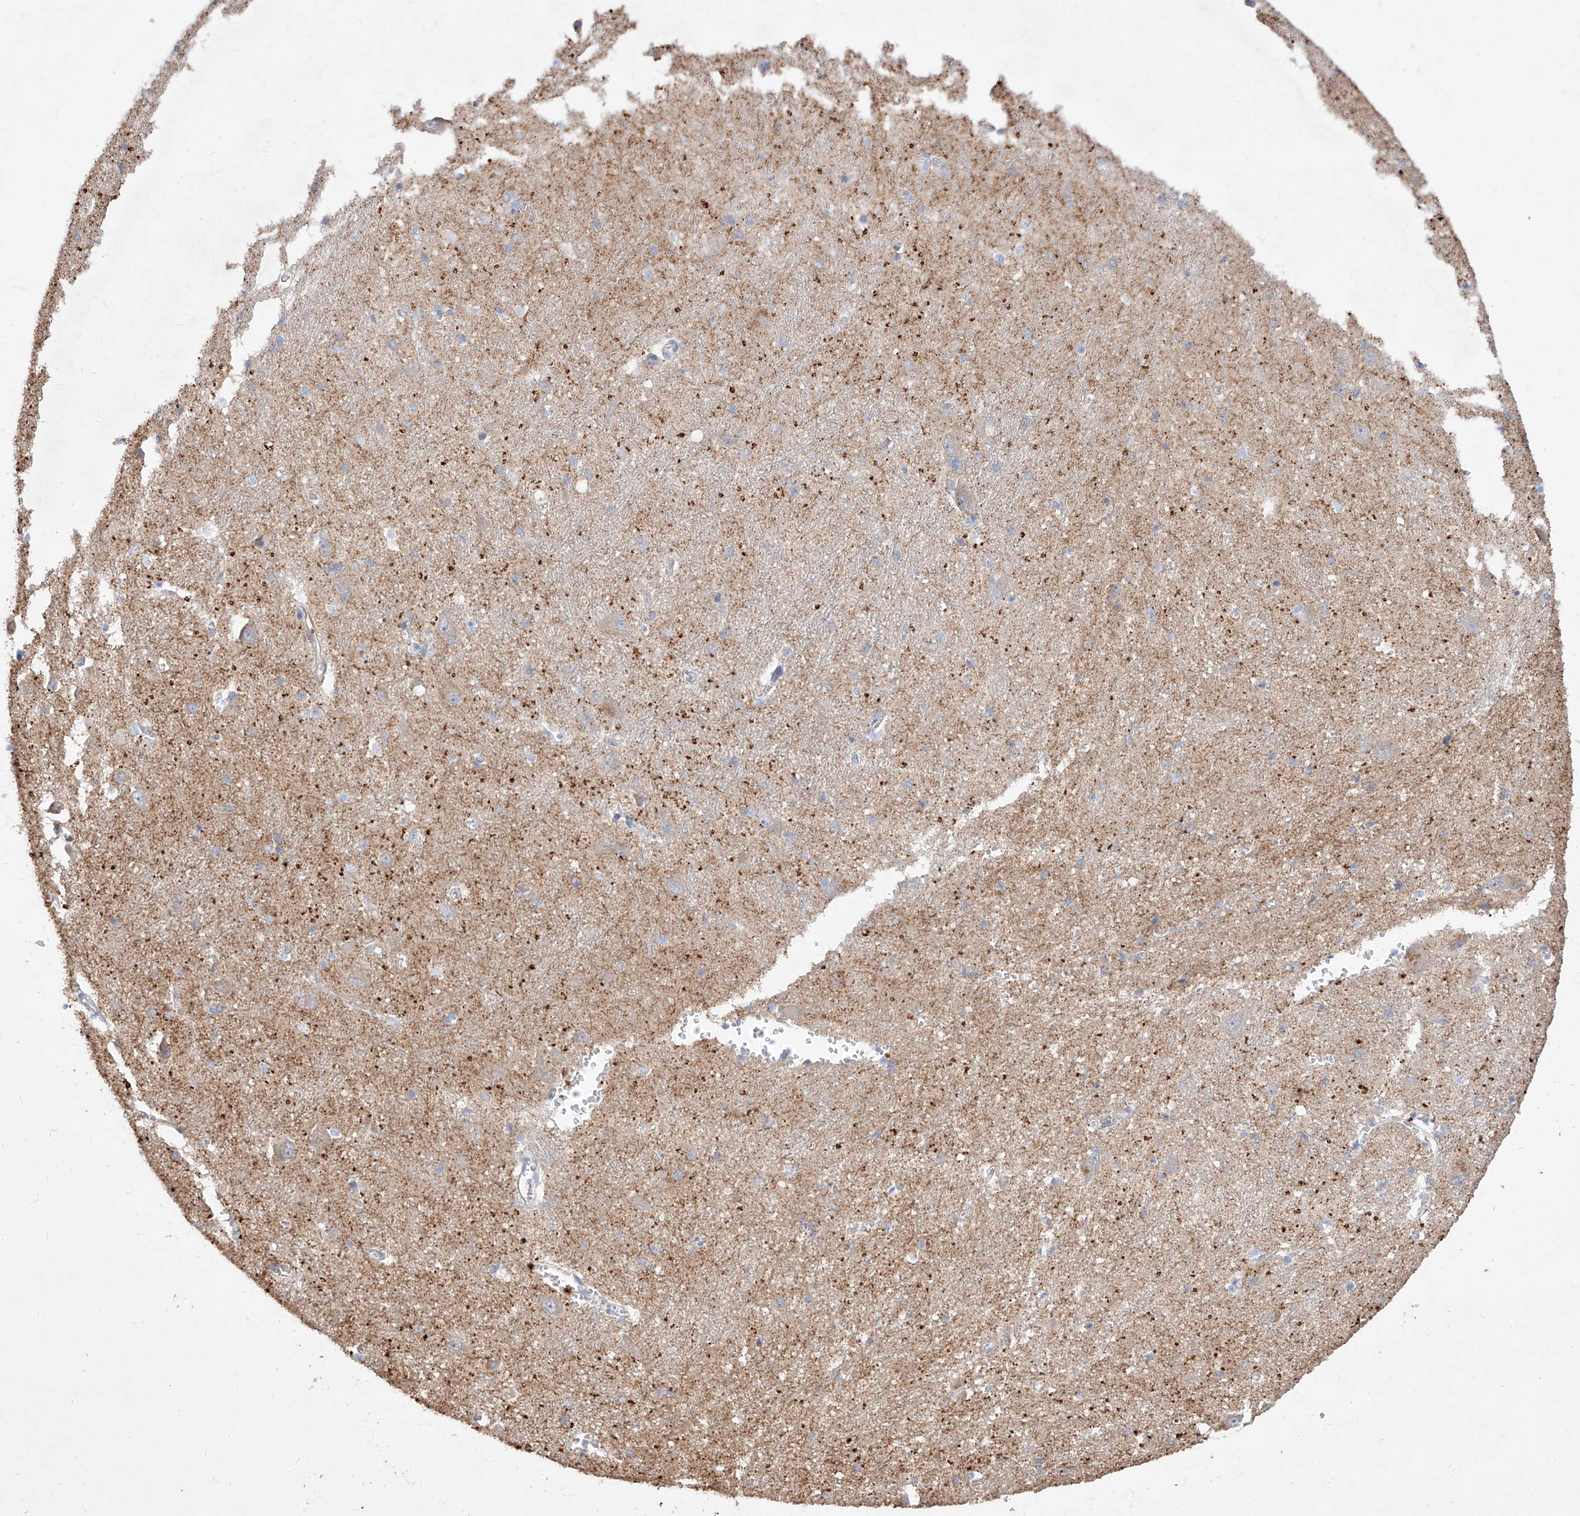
{"staining": {"intensity": "weak", "quantity": "25%-75%", "location": "cytoplasmic/membranous"}, "tissue": "caudate", "cell_type": "Glial cells", "image_type": "normal", "snomed": [{"axis": "morphology", "description": "Normal tissue, NOS"}, {"axis": "topography", "description": "Lateral ventricle wall"}], "caption": "Glial cells exhibit low levels of weak cytoplasmic/membranous positivity in approximately 25%-75% of cells in normal human caudate.", "gene": "DIRAS3", "patient": {"sex": "male", "age": 37}}